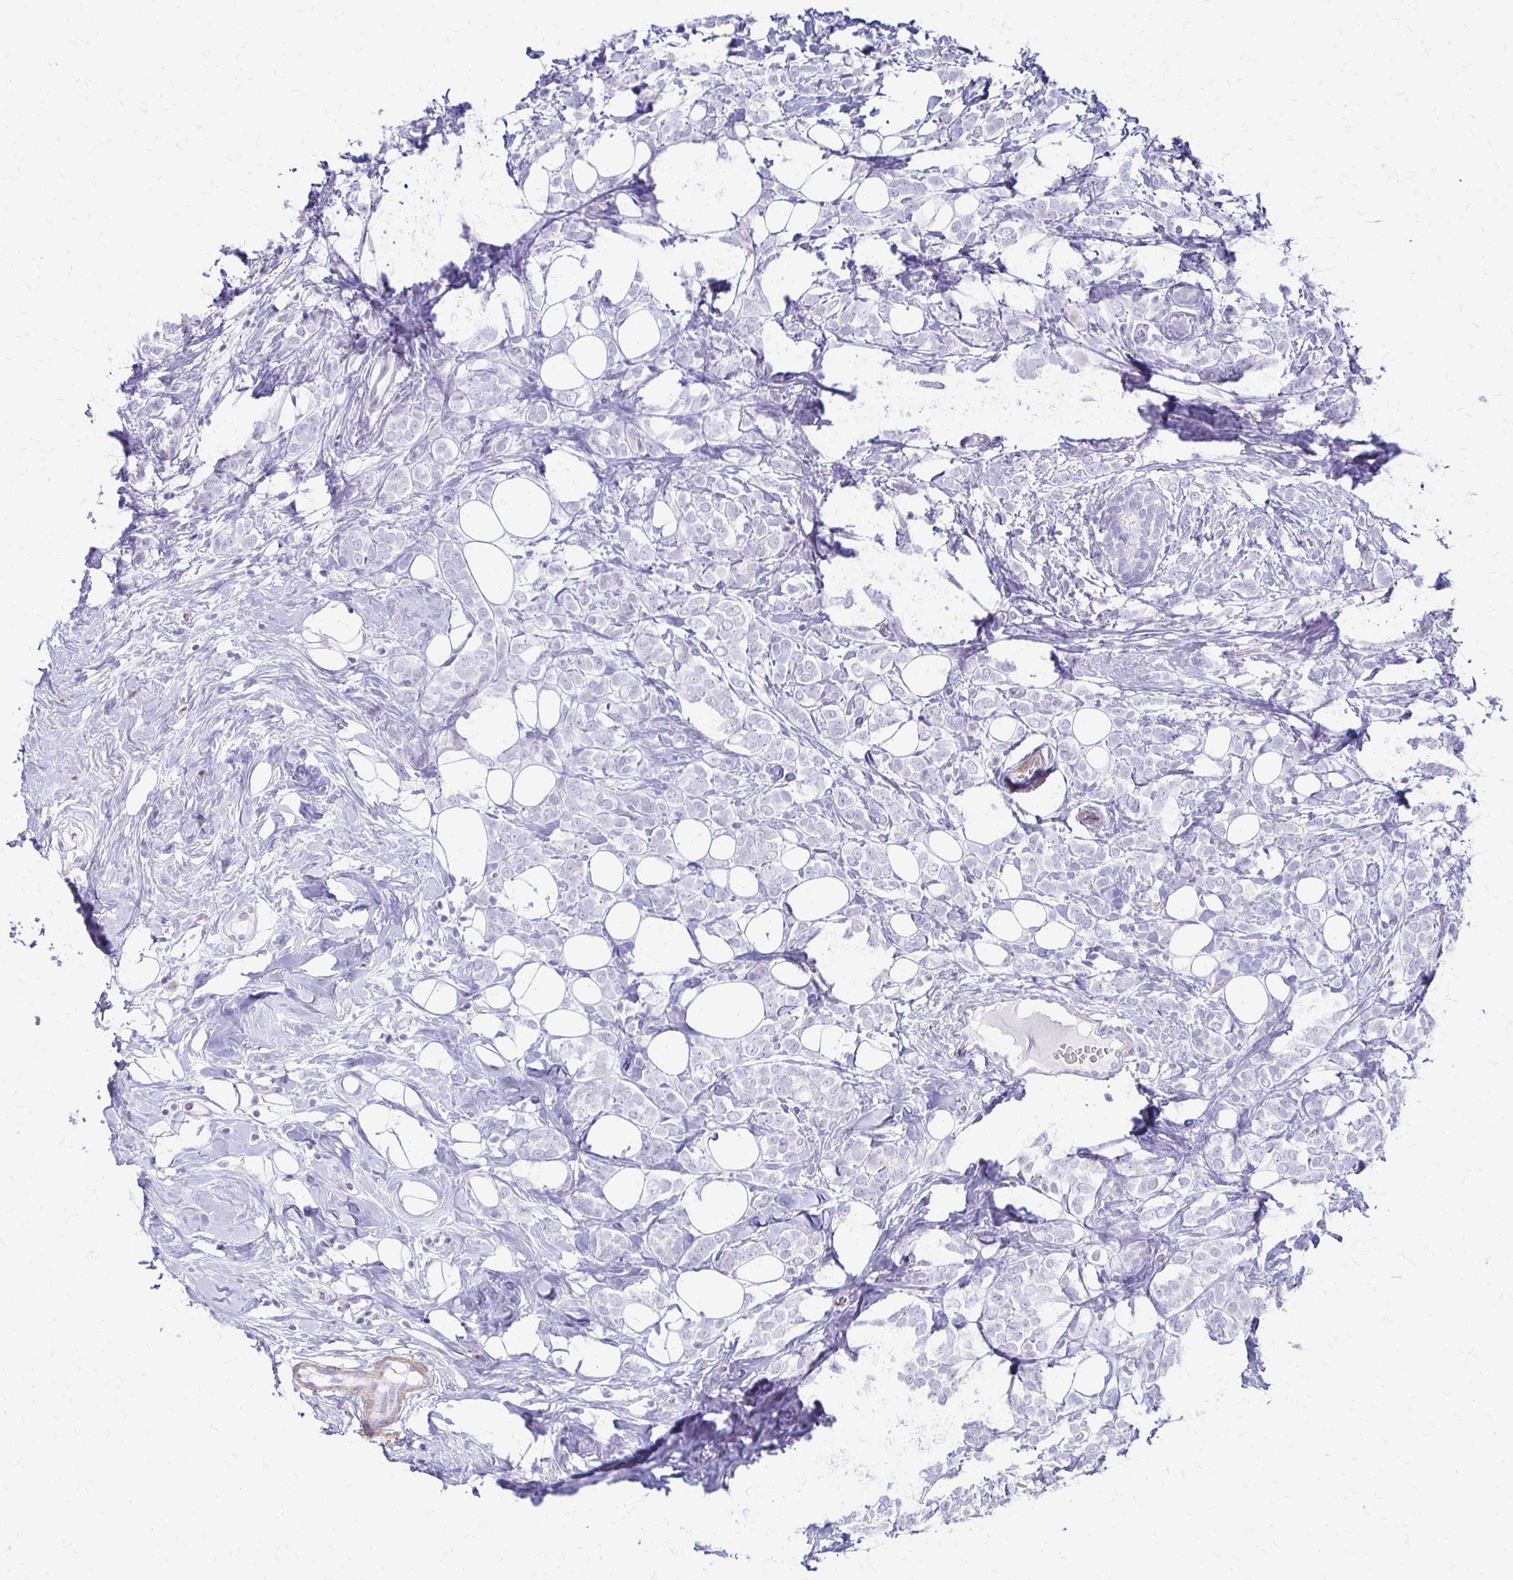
{"staining": {"intensity": "negative", "quantity": "none", "location": "none"}, "tissue": "breast cancer", "cell_type": "Tumor cells", "image_type": "cancer", "snomed": [{"axis": "morphology", "description": "Lobular carcinoma"}, {"axis": "topography", "description": "Breast"}], "caption": "High magnification brightfield microscopy of breast cancer stained with DAB (3,3'-diaminobenzidine) (brown) and counterstained with hematoxylin (blue): tumor cells show no significant positivity.", "gene": "IVL", "patient": {"sex": "female", "age": 49}}